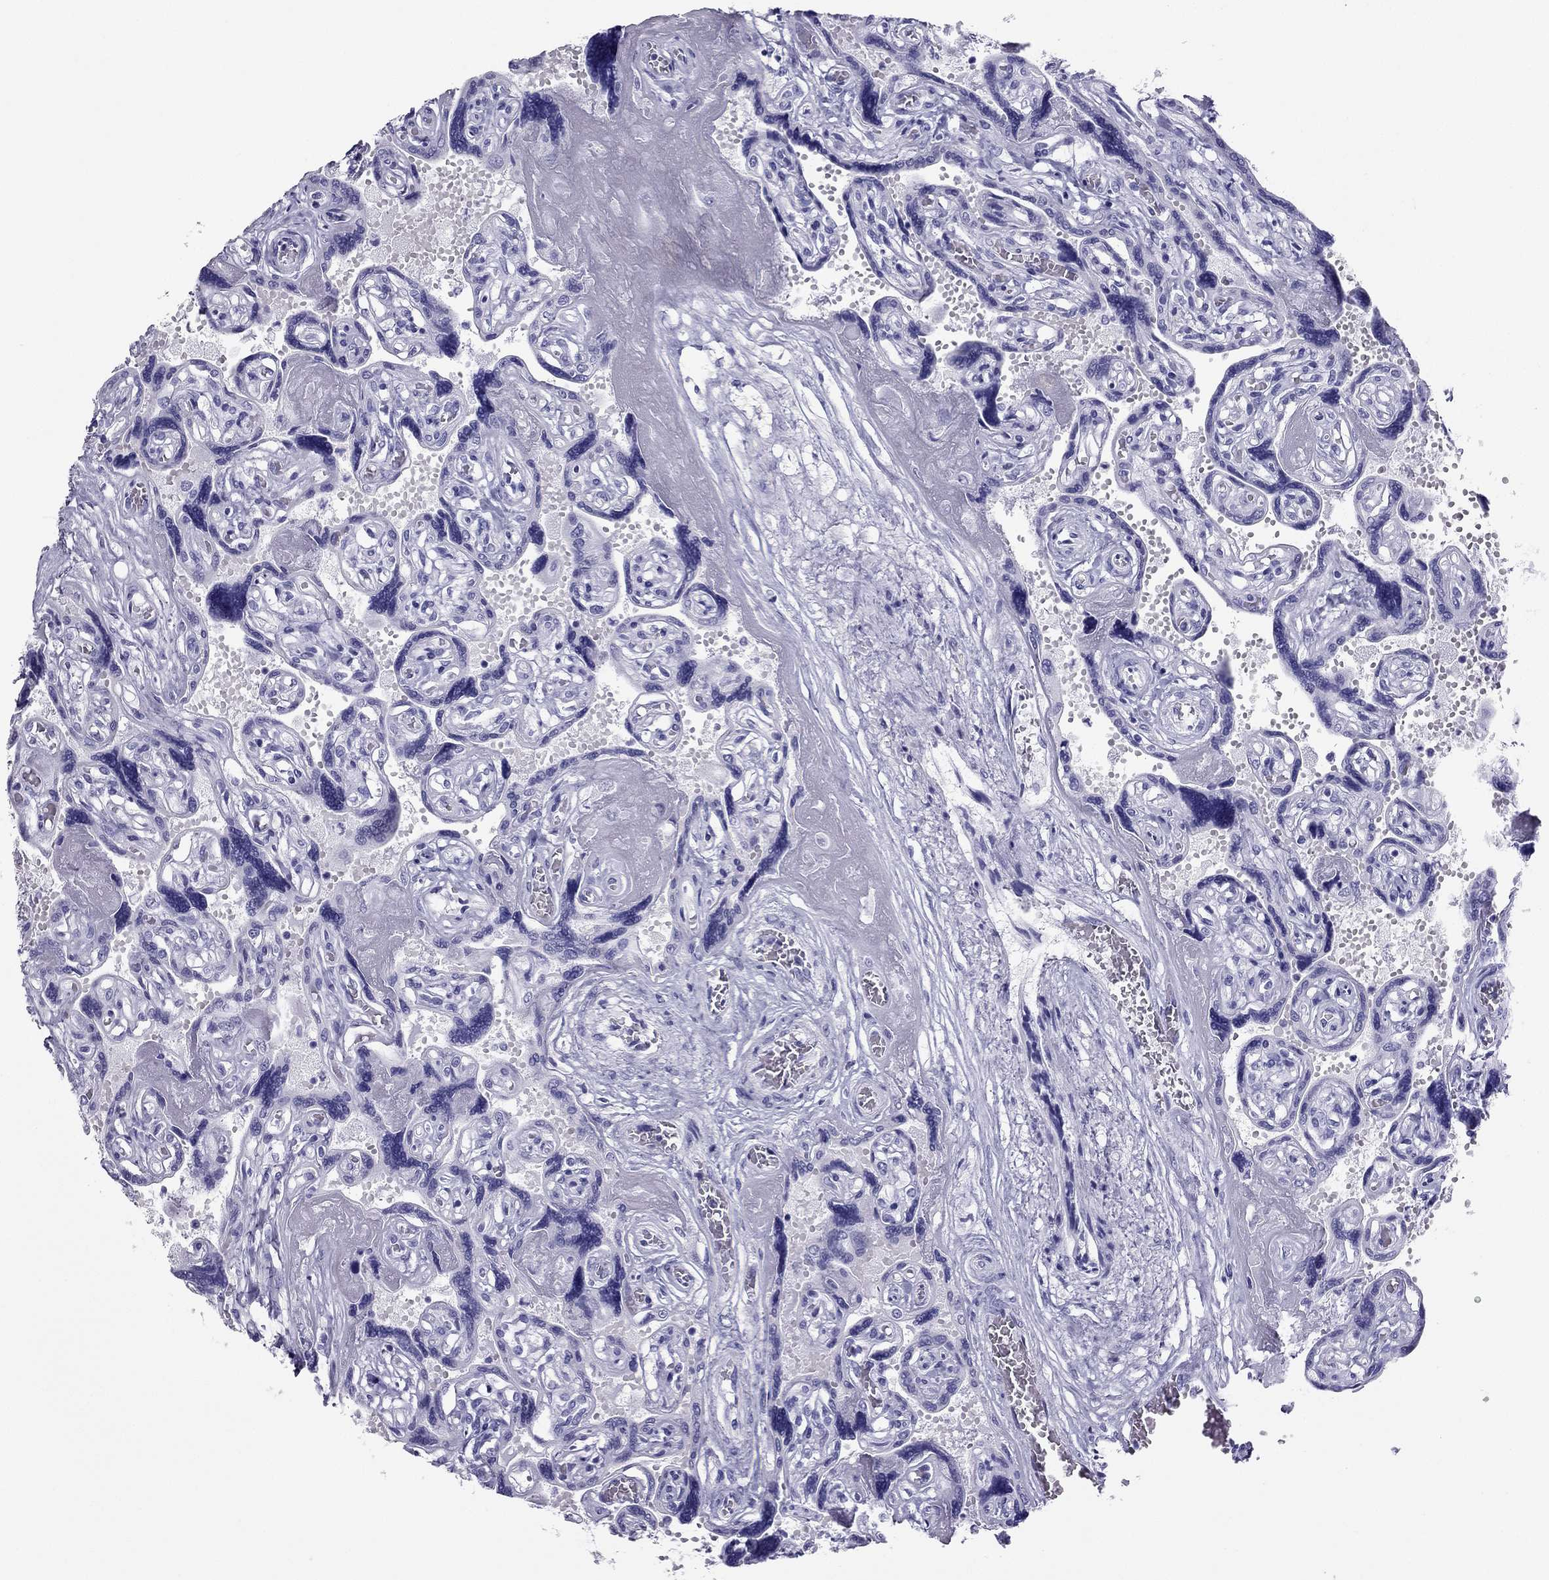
{"staining": {"intensity": "negative", "quantity": "none", "location": "none"}, "tissue": "placenta", "cell_type": "Decidual cells", "image_type": "normal", "snomed": [{"axis": "morphology", "description": "Normal tissue, NOS"}, {"axis": "topography", "description": "Placenta"}], "caption": "A micrograph of human placenta is negative for staining in decidual cells. (Immunohistochemistry, brightfield microscopy, high magnification).", "gene": "PDE6A", "patient": {"sex": "female", "age": 32}}